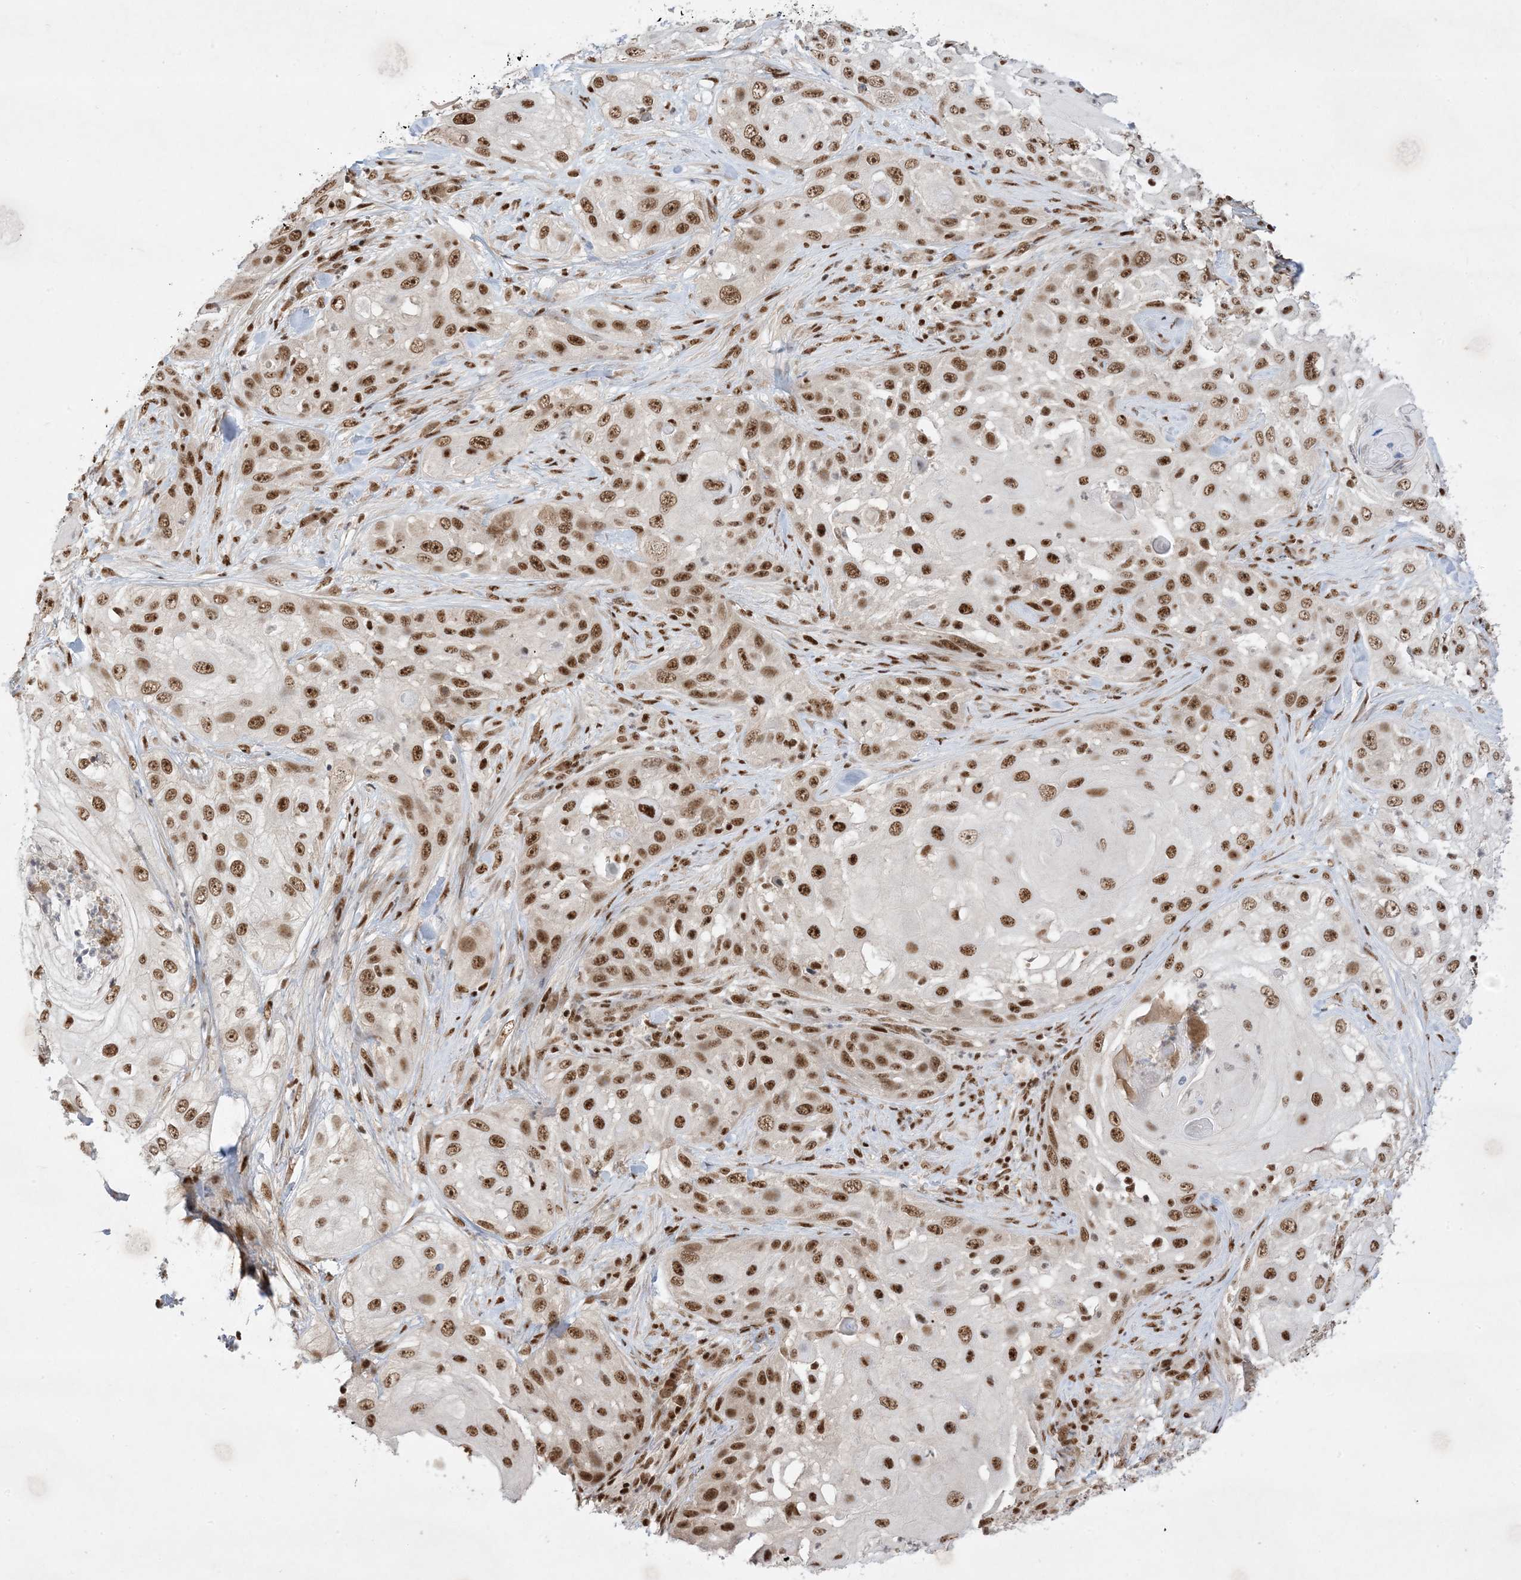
{"staining": {"intensity": "strong", "quantity": ">75%", "location": "nuclear"}, "tissue": "skin cancer", "cell_type": "Tumor cells", "image_type": "cancer", "snomed": [{"axis": "morphology", "description": "Squamous cell carcinoma, NOS"}, {"axis": "topography", "description": "Skin"}], "caption": "DAB immunohistochemical staining of human skin squamous cell carcinoma exhibits strong nuclear protein expression in about >75% of tumor cells.", "gene": "PPIL2", "patient": {"sex": "female", "age": 44}}